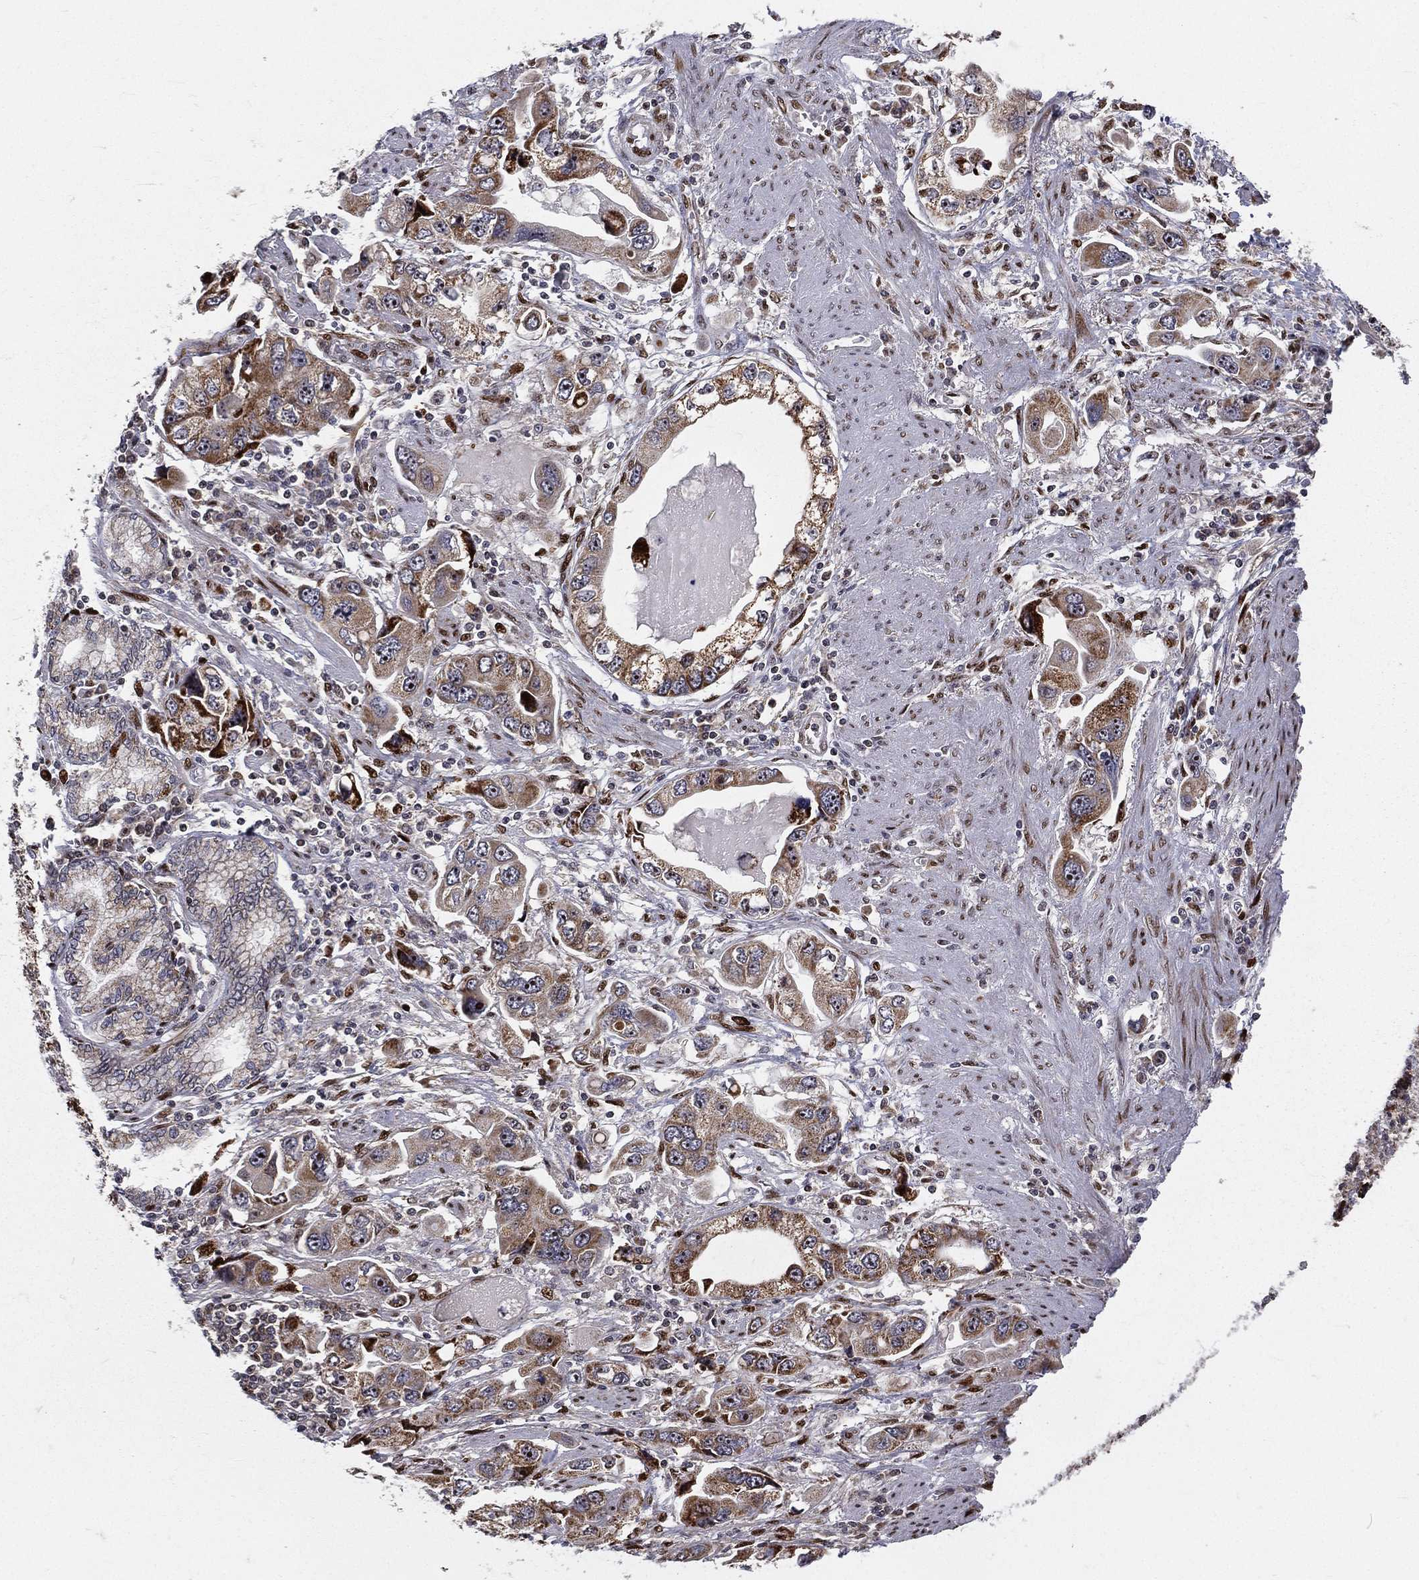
{"staining": {"intensity": "moderate", "quantity": "25%-75%", "location": "cytoplasmic/membranous"}, "tissue": "stomach cancer", "cell_type": "Tumor cells", "image_type": "cancer", "snomed": [{"axis": "morphology", "description": "Adenocarcinoma, NOS"}, {"axis": "topography", "description": "Stomach, lower"}], "caption": "There is medium levels of moderate cytoplasmic/membranous staining in tumor cells of adenocarcinoma (stomach), as demonstrated by immunohistochemical staining (brown color).", "gene": "ZEB1", "patient": {"sex": "female", "age": 93}}